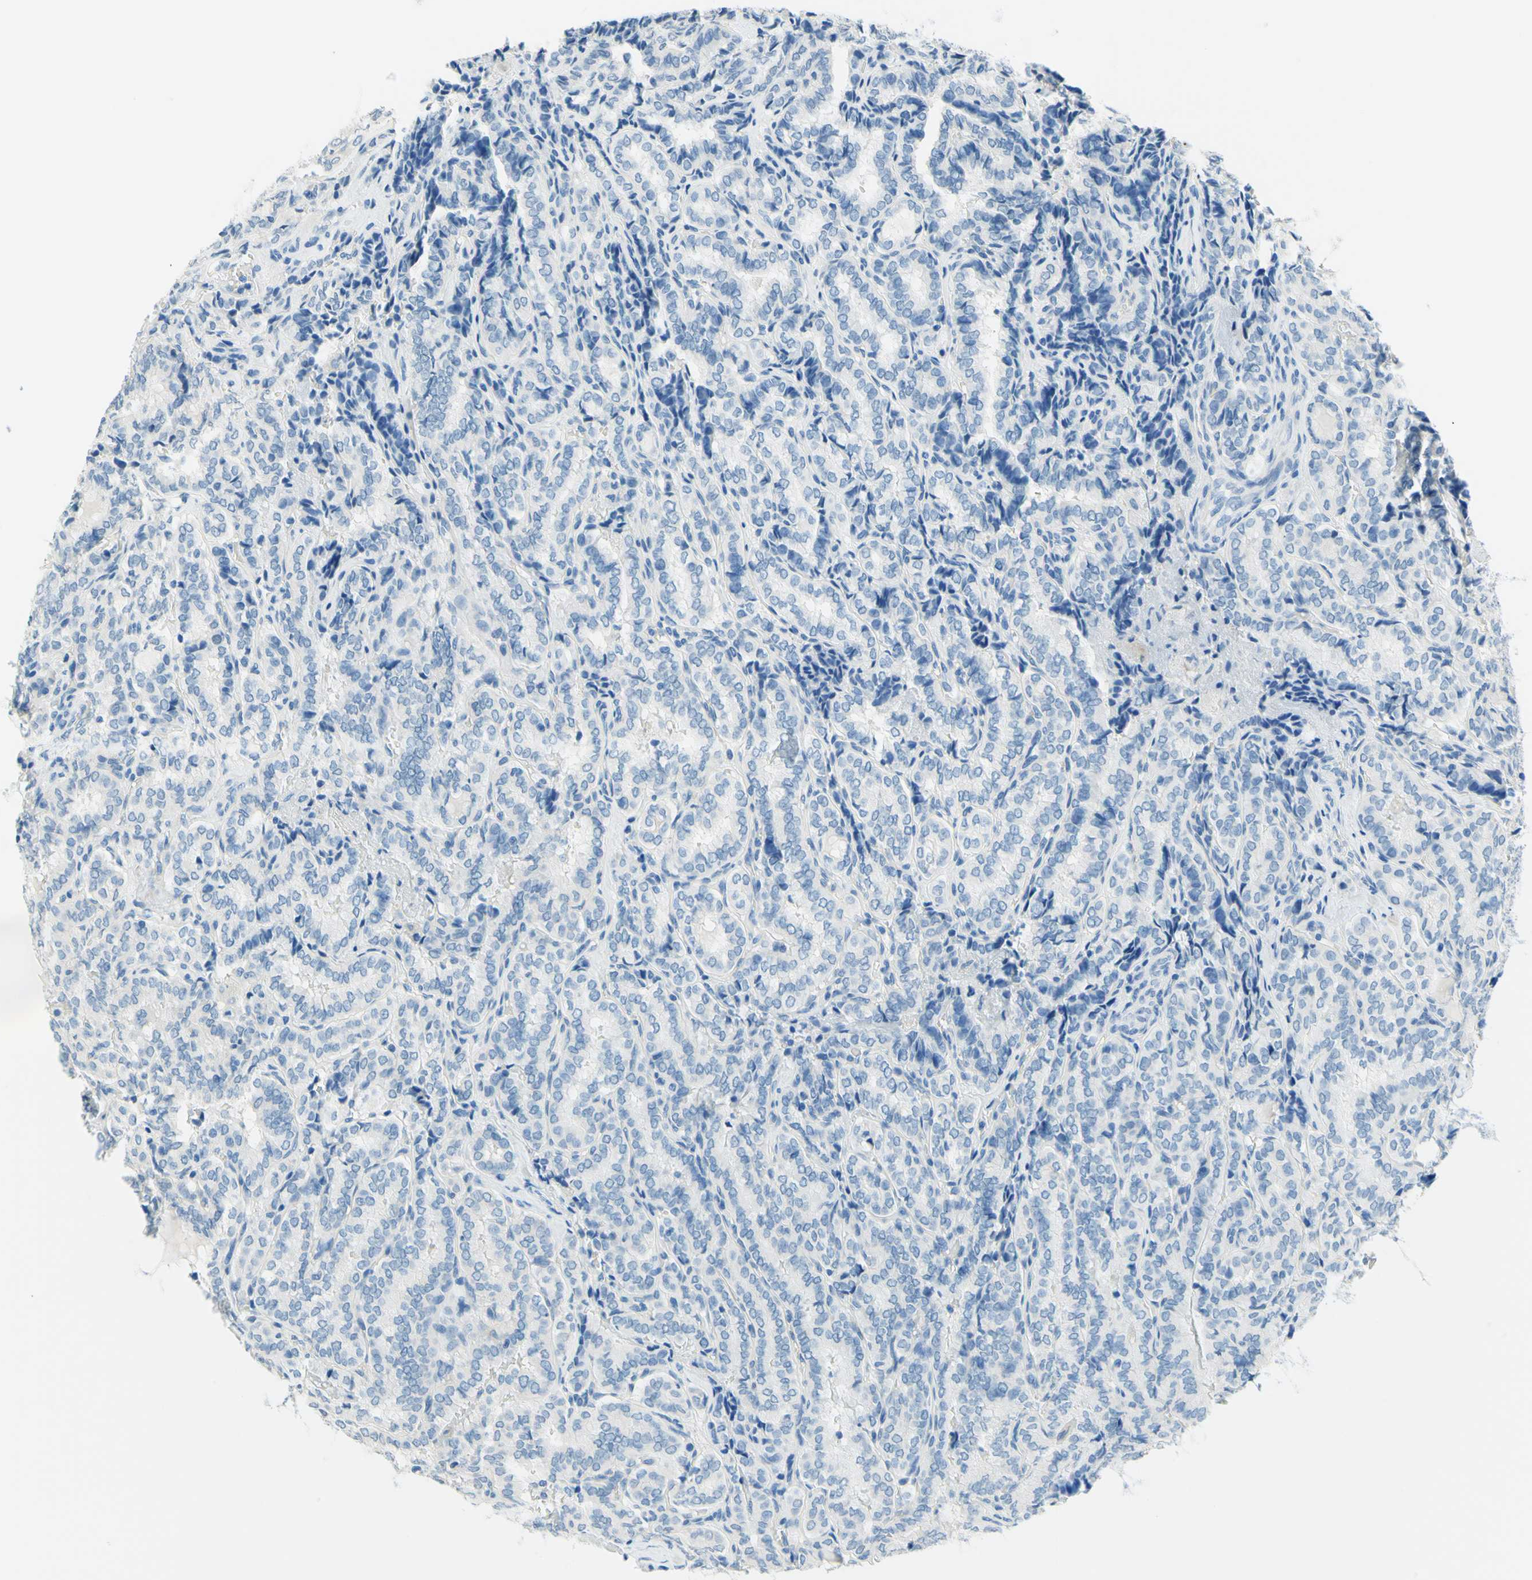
{"staining": {"intensity": "negative", "quantity": "none", "location": "none"}, "tissue": "thyroid cancer", "cell_type": "Tumor cells", "image_type": "cancer", "snomed": [{"axis": "morphology", "description": "Normal tissue, NOS"}, {"axis": "morphology", "description": "Papillary adenocarcinoma, NOS"}, {"axis": "topography", "description": "Thyroid gland"}], "caption": "A high-resolution photomicrograph shows immunohistochemistry staining of thyroid papillary adenocarcinoma, which shows no significant expression in tumor cells.", "gene": "PASD1", "patient": {"sex": "female", "age": 30}}